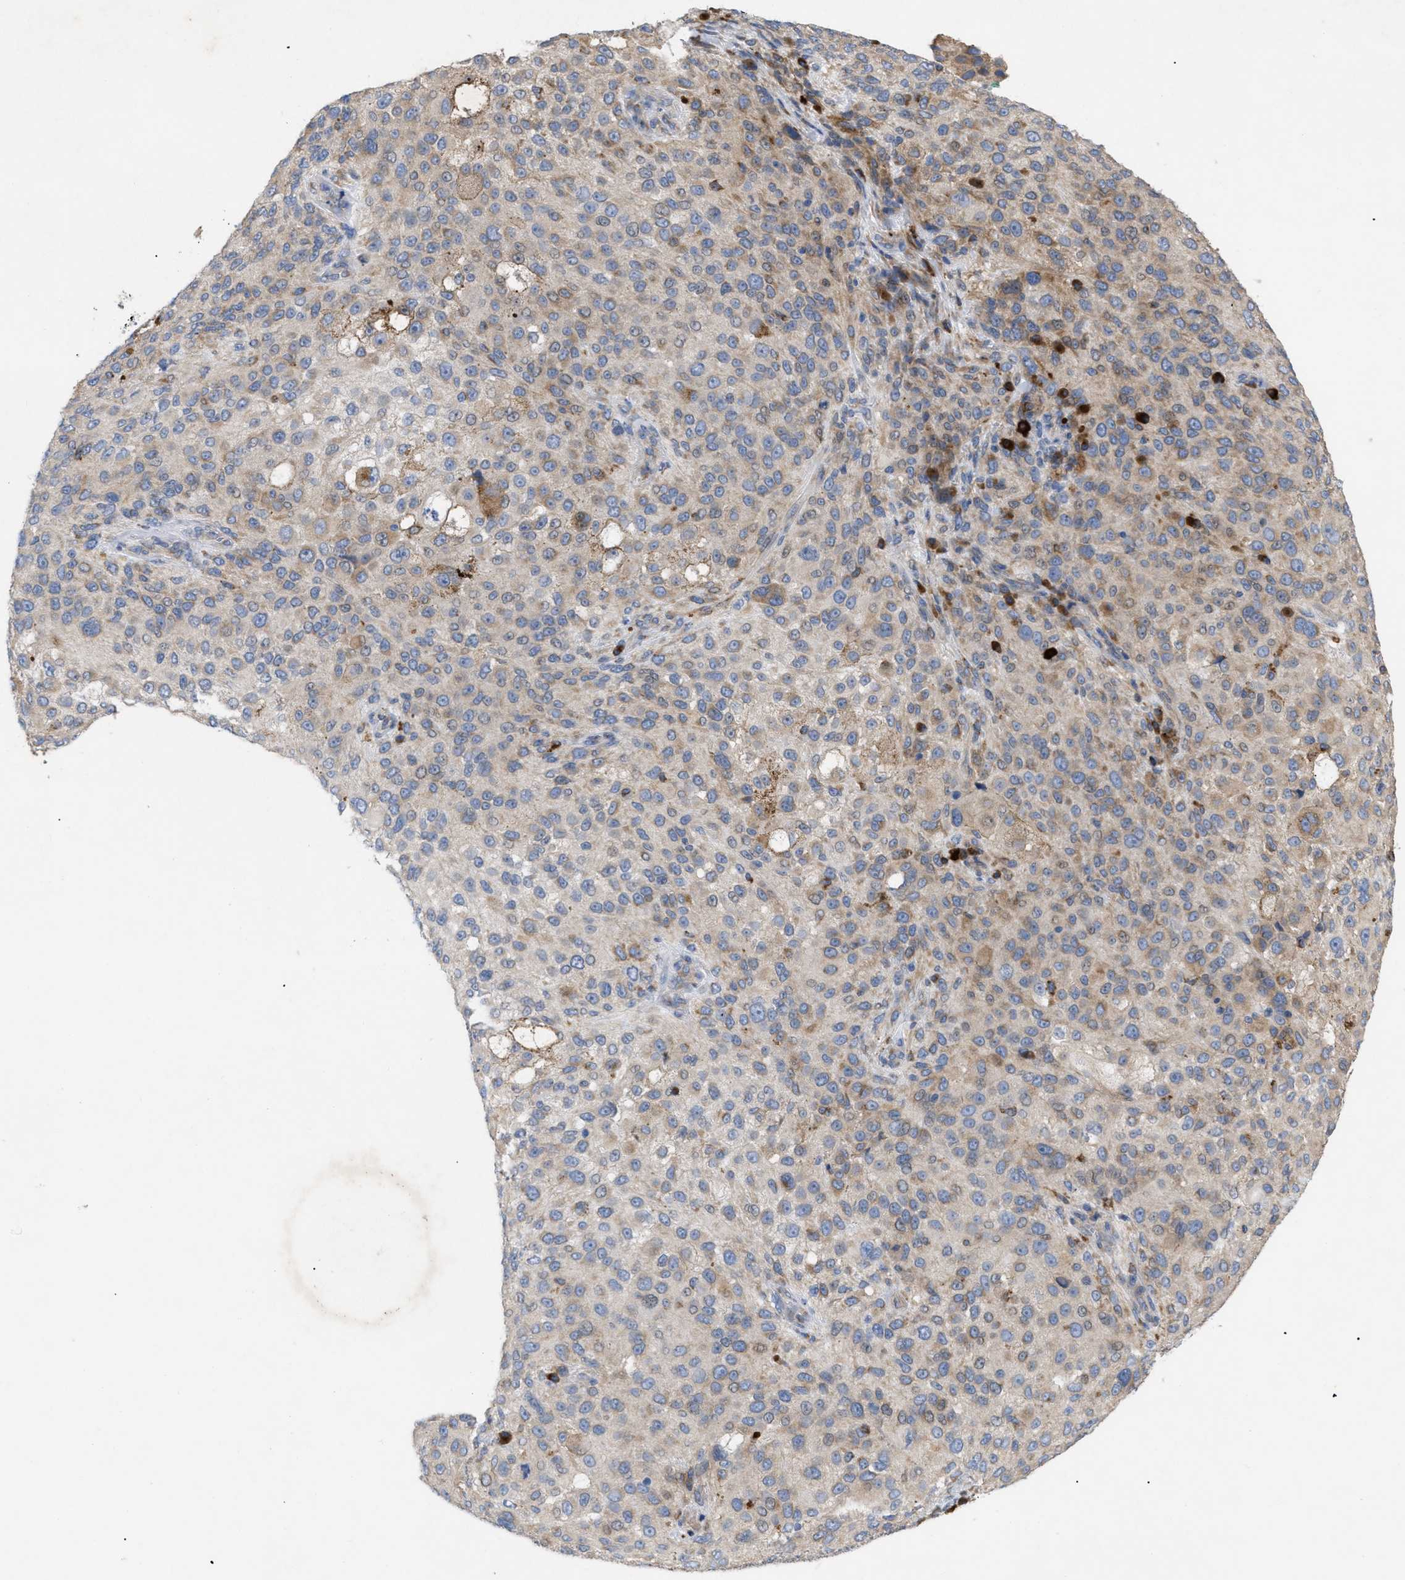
{"staining": {"intensity": "weak", "quantity": ">75%", "location": "cytoplasmic/membranous"}, "tissue": "melanoma", "cell_type": "Tumor cells", "image_type": "cancer", "snomed": [{"axis": "morphology", "description": "Necrosis, NOS"}, {"axis": "morphology", "description": "Malignant melanoma, NOS"}, {"axis": "topography", "description": "Skin"}], "caption": "Immunohistochemistry (DAB (3,3'-diaminobenzidine)) staining of human melanoma reveals weak cytoplasmic/membranous protein positivity in about >75% of tumor cells. The protein is shown in brown color, while the nuclei are stained blue.", "gene": "SLC50A1", "patient": {"sex": "female", "age": 87}}